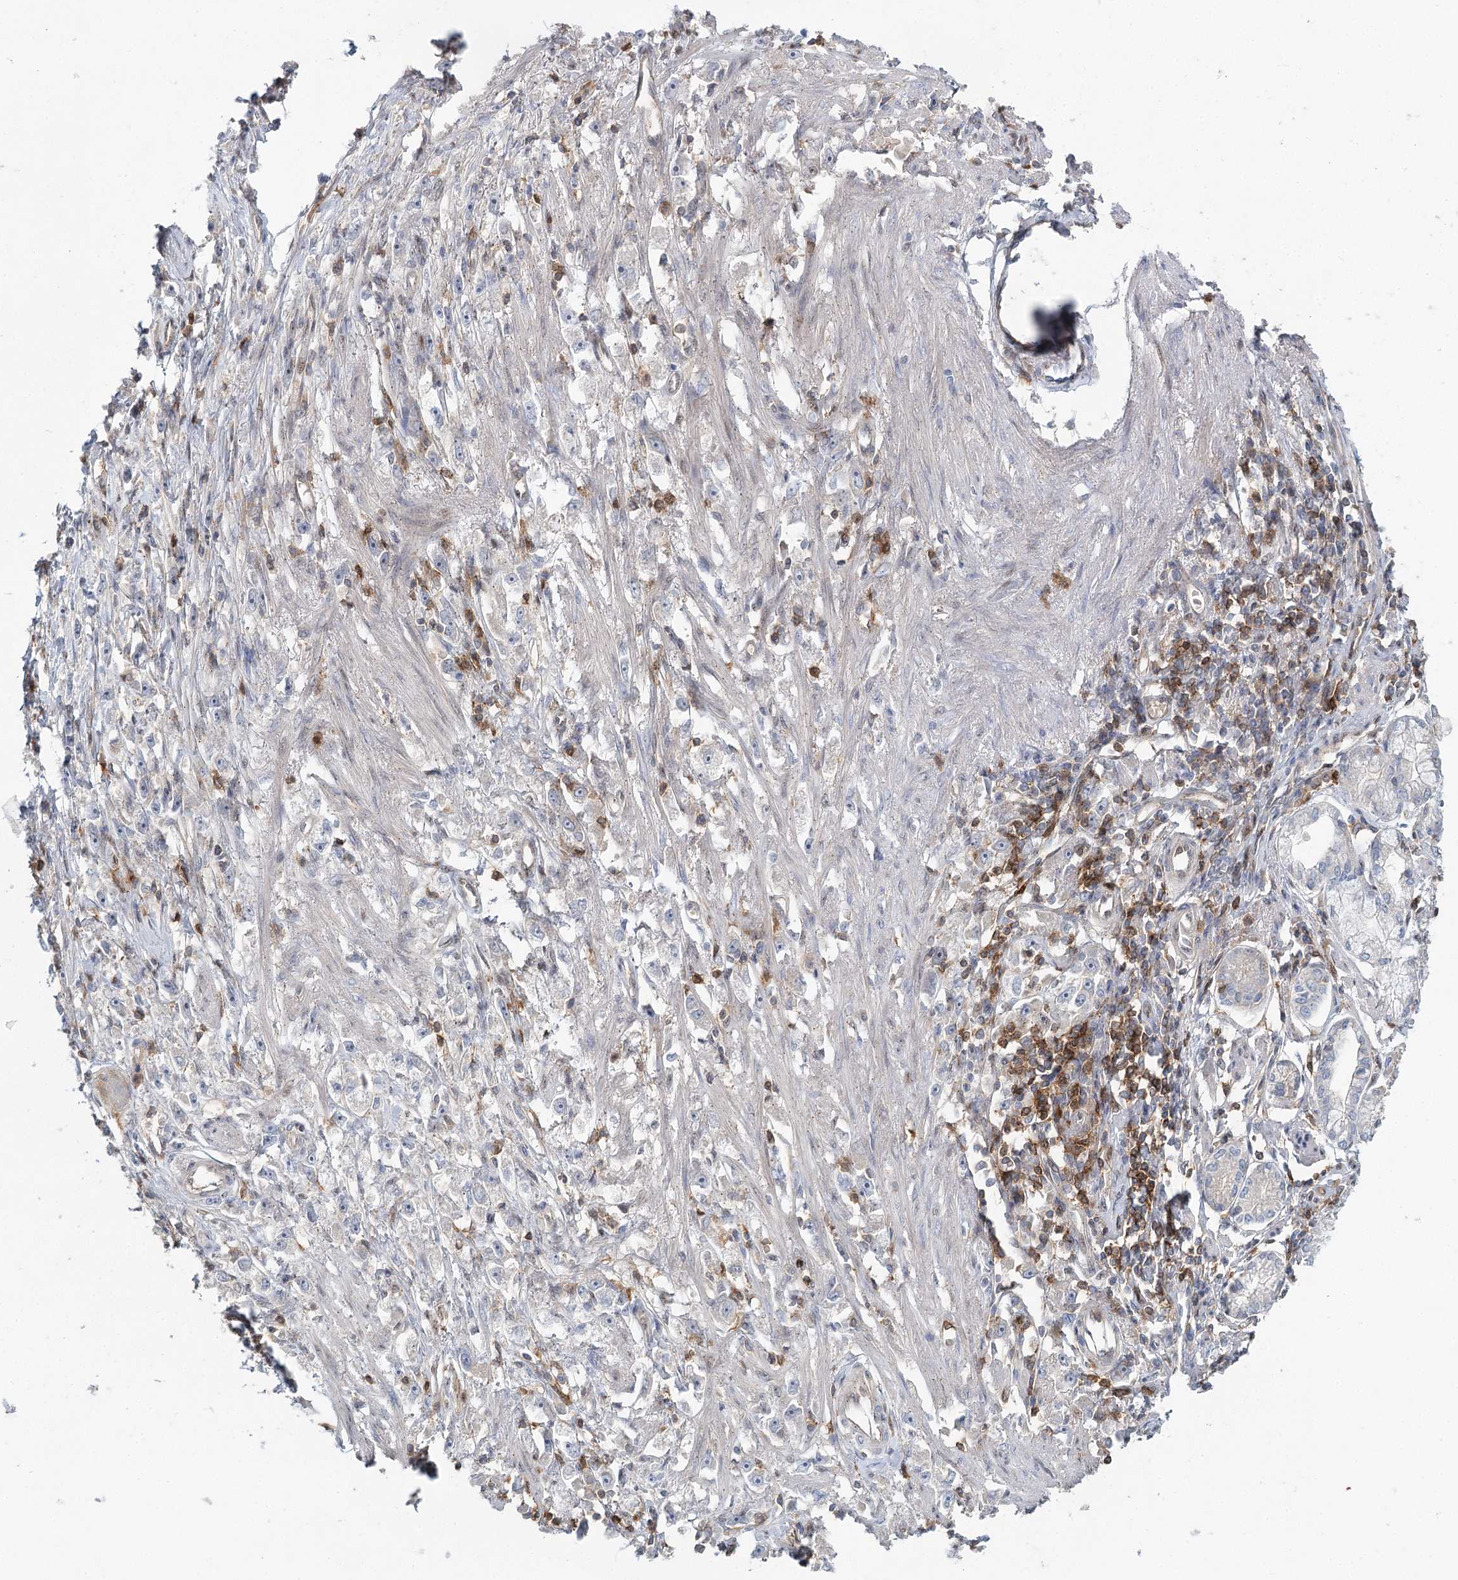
{"staining": {"intensity": "negative", "quantity": "none", "location": "none"}, "tissue": "stomach cancer", "cell_type": "Tumor cells", "image_type": "cancer", "snomed": [{"axis": "morphology", "description": "Adenocarcinoma, NOS"}, {"axis": "topography", "description": "Stomach"}], "caption": "Stomach adenocarcinoma was stained to show a protein in brown. There is no significant staining in tumor cells. (DAB (3,3'-diaminobenzidine) immunohistochemistry (IHC) with hematoxylin counter stain).", "gene": "CDC42SE2", "patient": {"sex": "female", "age": 59}}